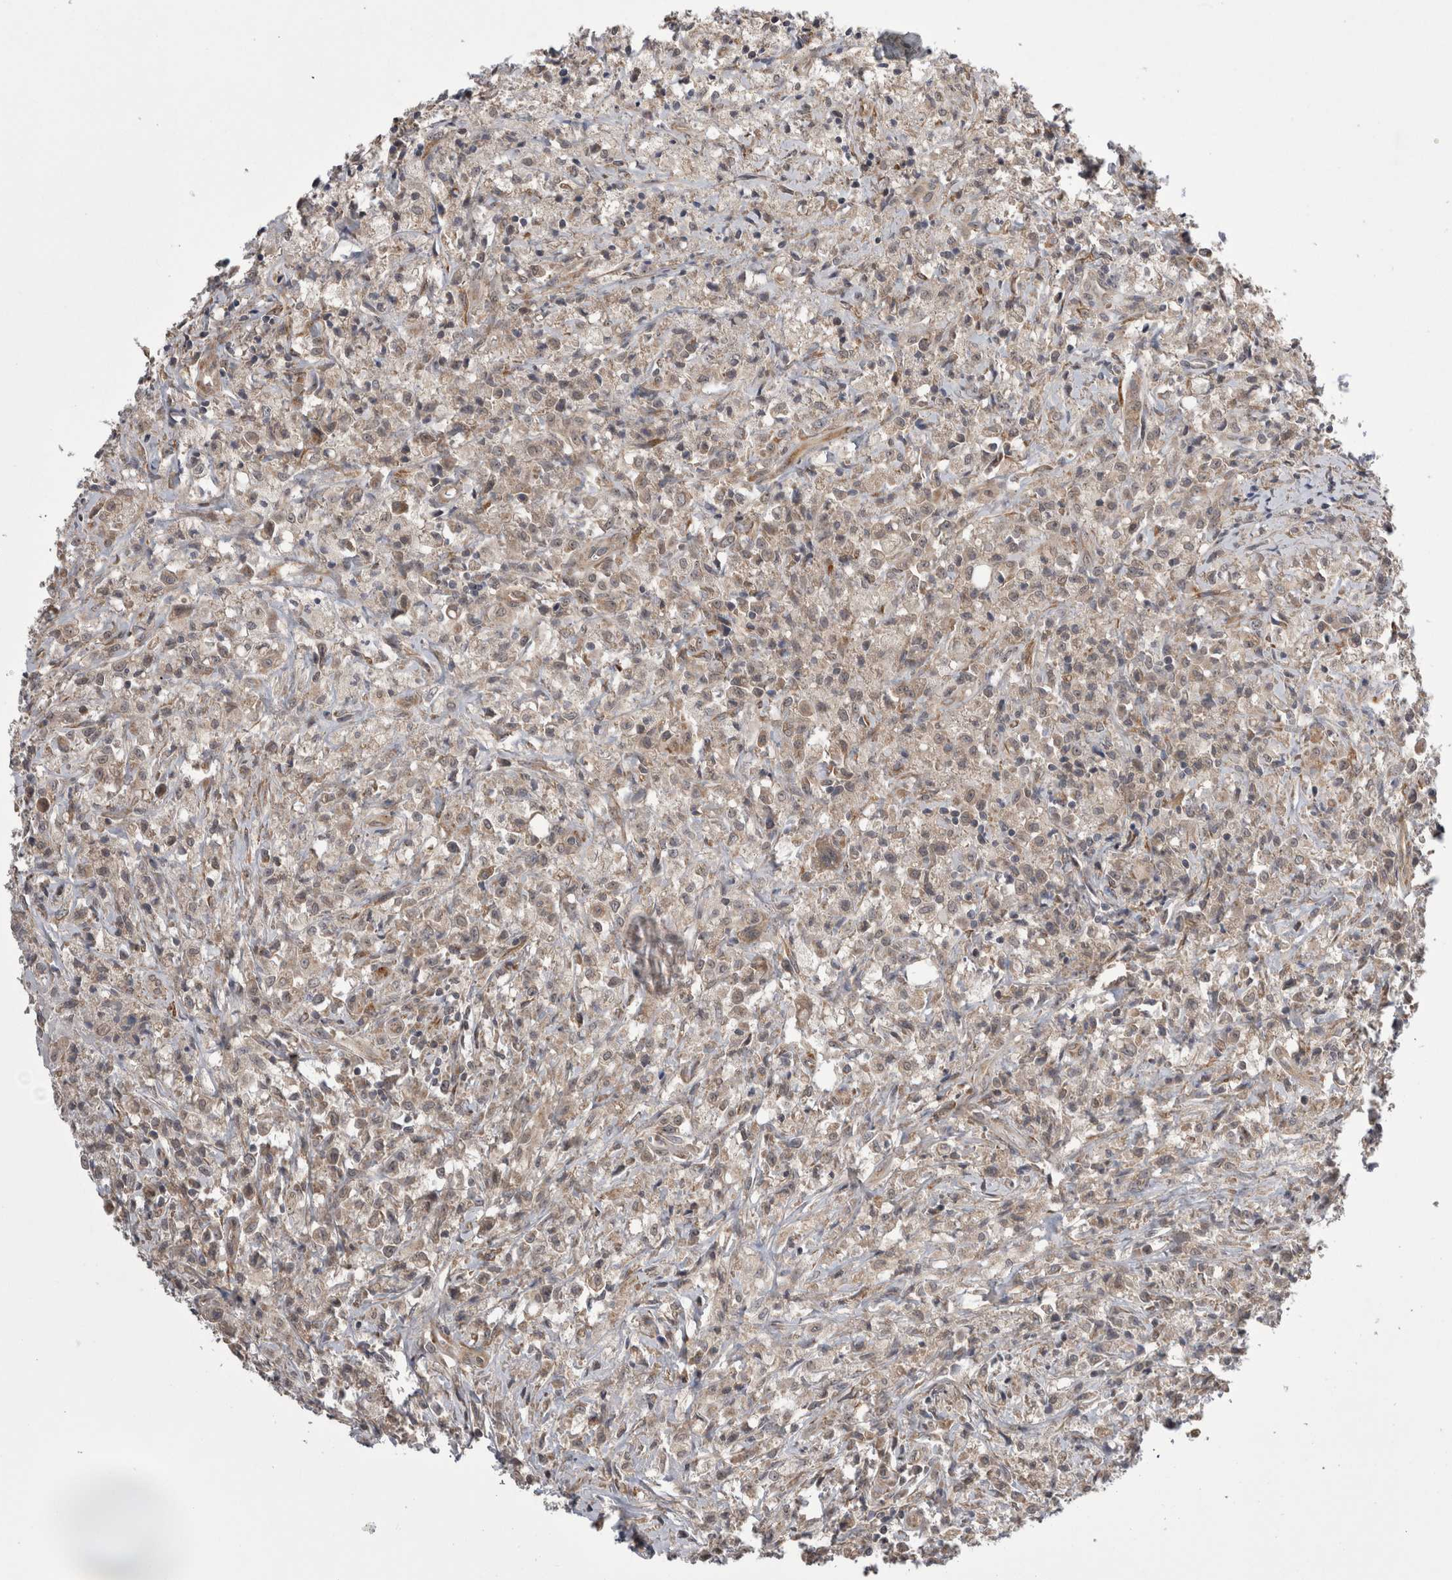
{"staining": {"intensity": "weak", "quantity": "<25%", "location": "cytoplasmic/membranous"}, "tissue": "testis cancer", "cell_type": "Tumor cells", "image_type": "cancer", "snomed": [{"axis": "morphology", "description": "Carcinoma, Embryonal, NOS"}, {"axis": "topography", "description": "Testis"}], "caption": "Immunohistochemistry (IHC) photomicrograph of neoplastic tissue: human embryonal carcinoma (testis) stained with DAB (3,3'-diaminobenzidine) reveals no significant protein expression in tumor cells.", "gene": "ARHGAP29", "patient": {"sex": "male", "age": 2}}